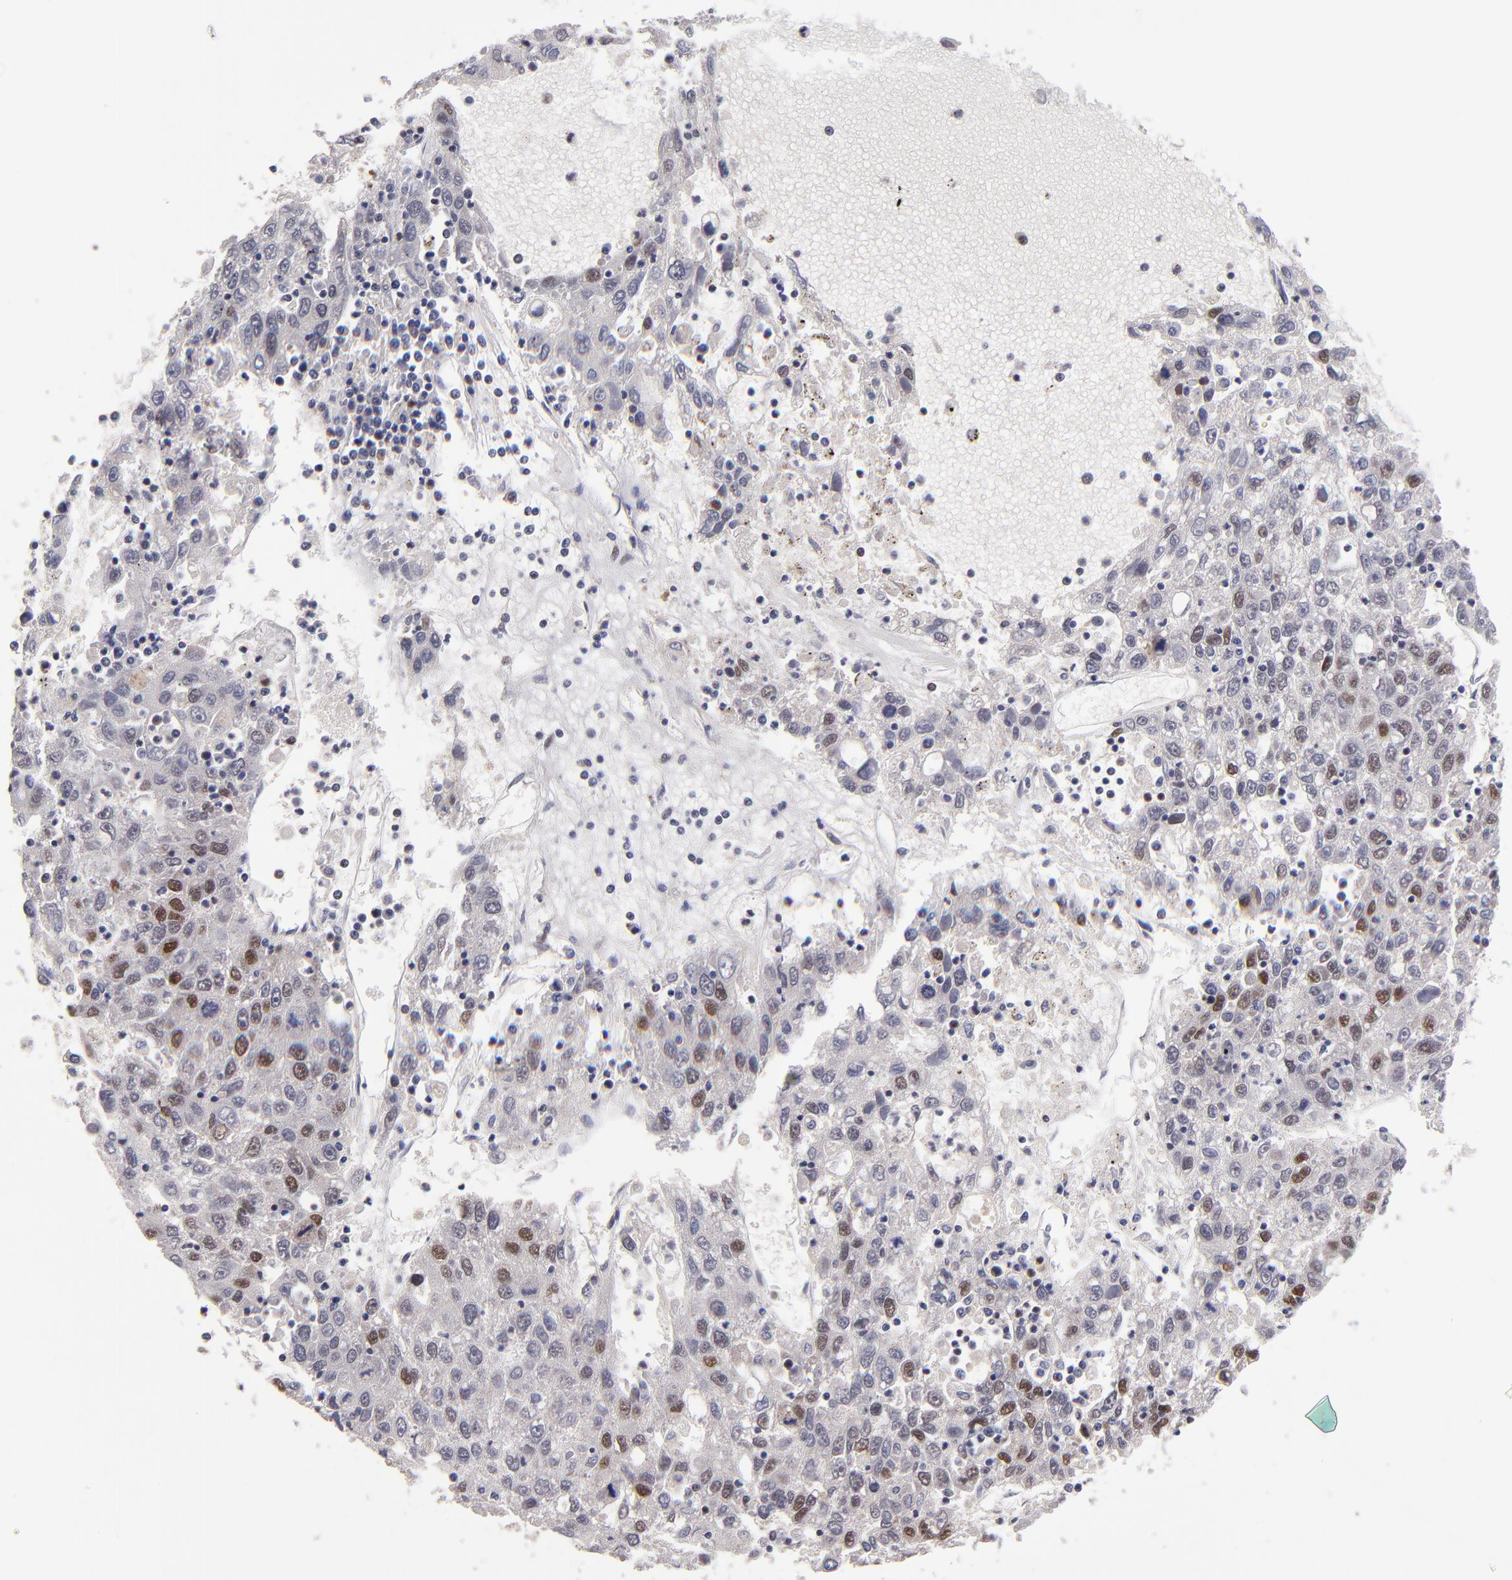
{"staining": {"intensity": "moderate", "quantity": "25%-75%", "location": "nuclear"}, "tissue": "liver cancer", "cell_type": "Tumor cells", "image_type": "cancer", "snomed": [{"axis": "morphology", "description": "Carcinoma, Hepatocellular, NOS"}, {"axis": "topography", "description": "Liver"}], "caption": "Moderate nuclear positivity is present in approximately 25%-75% of tumor cells in liver hepatocellular carcinoma.", "gene": "EP300", "patient": {"sex": "male", "age": 49}}